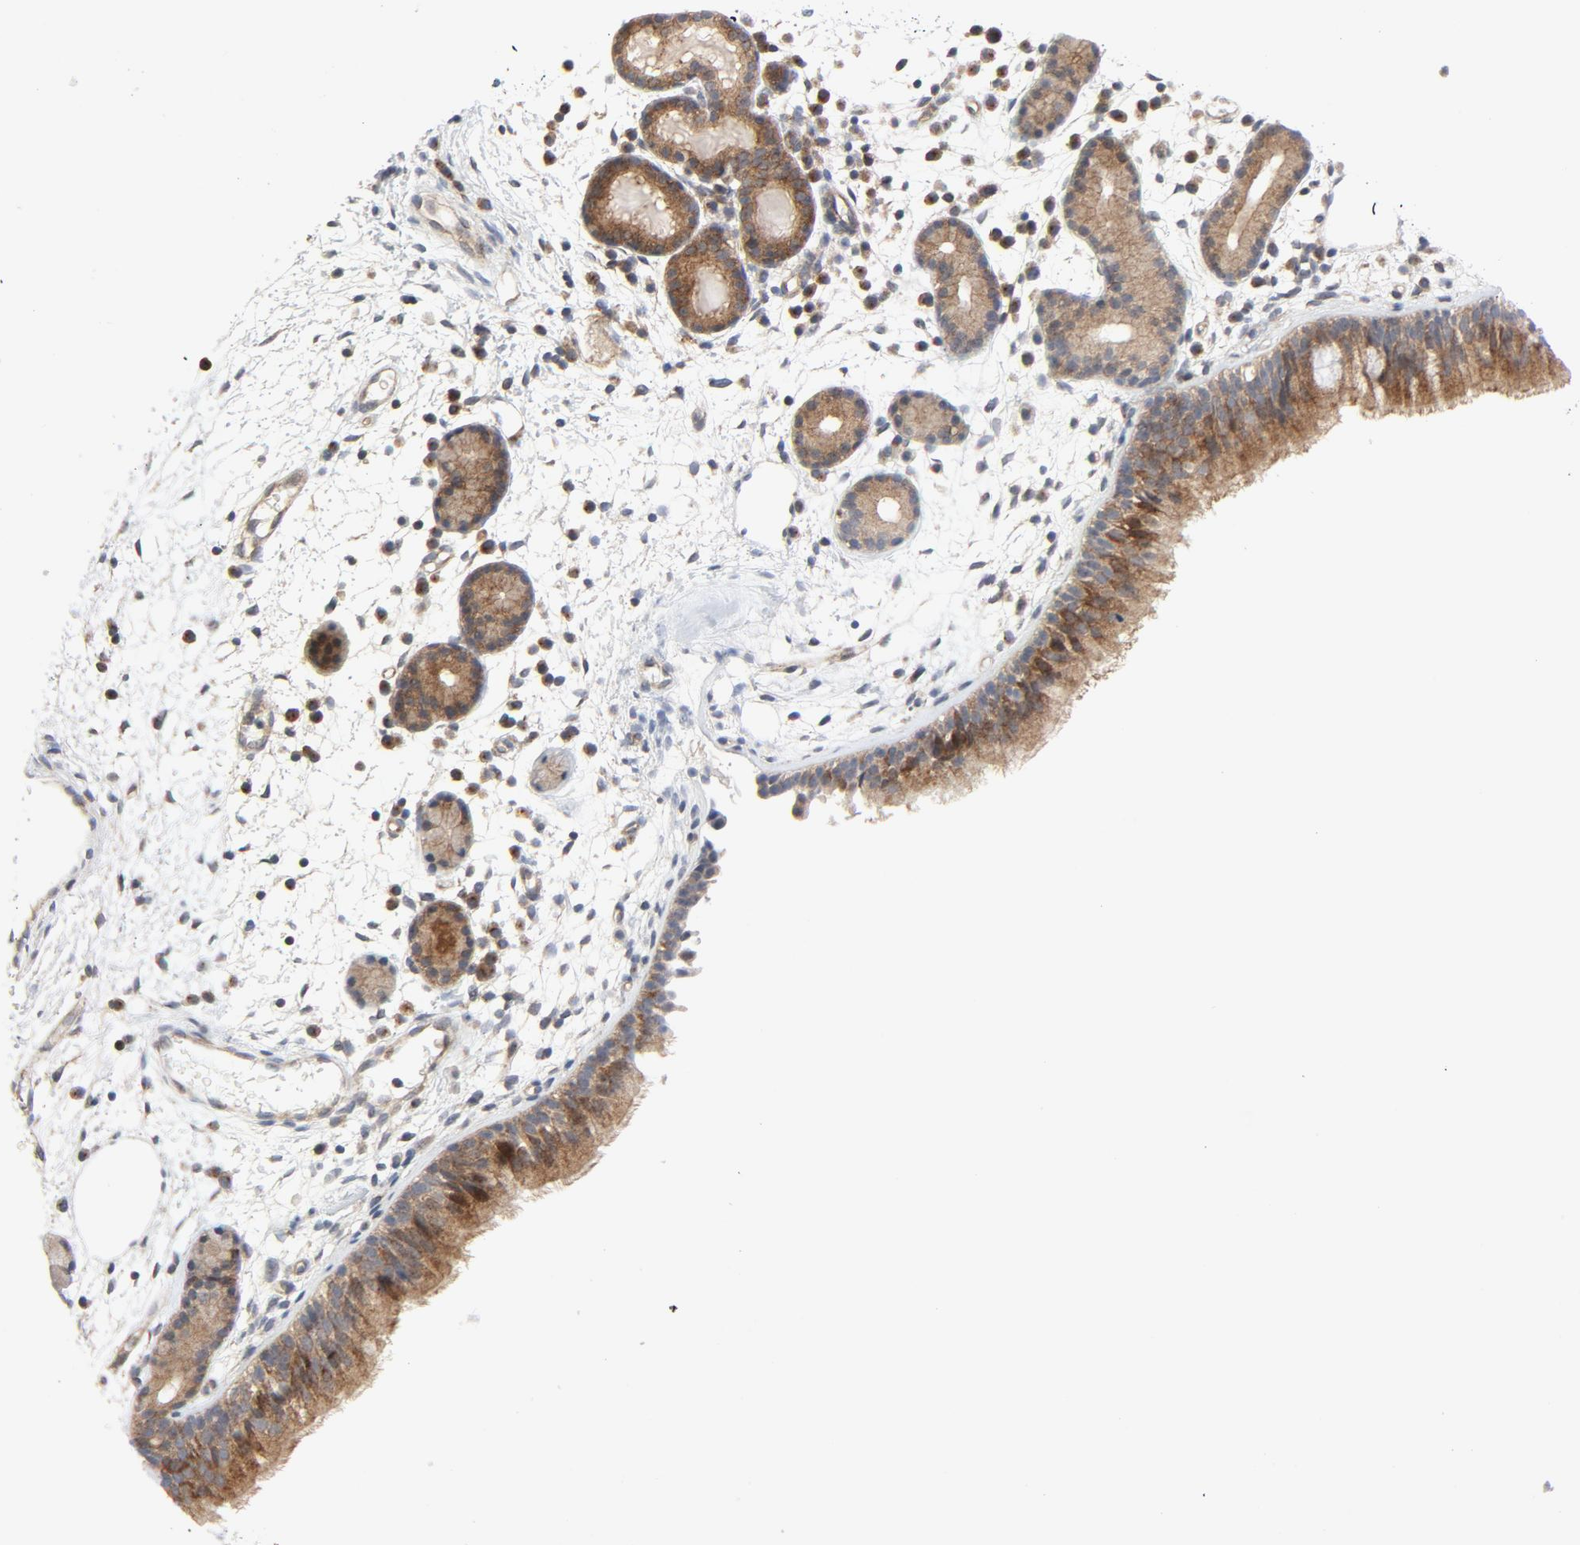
{"staining": {"intensity": "strong", "quantity": ">75%", "location": "cytoplasmic/membranous"}, "tissue": "nasopharynx", "cell_type": "Respiratory epithelial cells", "image_type": "normal", "snomed": [{"axis": "morphology", "description": "Normal tissue, NOS"}, {"axis": "morphology", "description": "Inflammation, NOS"}, {"axis": "topography", "description": "Nasopharynx"}], "caption": "A high amount of strong cytoplasmic/membranous positivity is appreciated in about >75% of respiratory epithelial cells in normal nasopharynx.", "gene": "TSG101", "patient": {"sex": "female", "age": 55}}